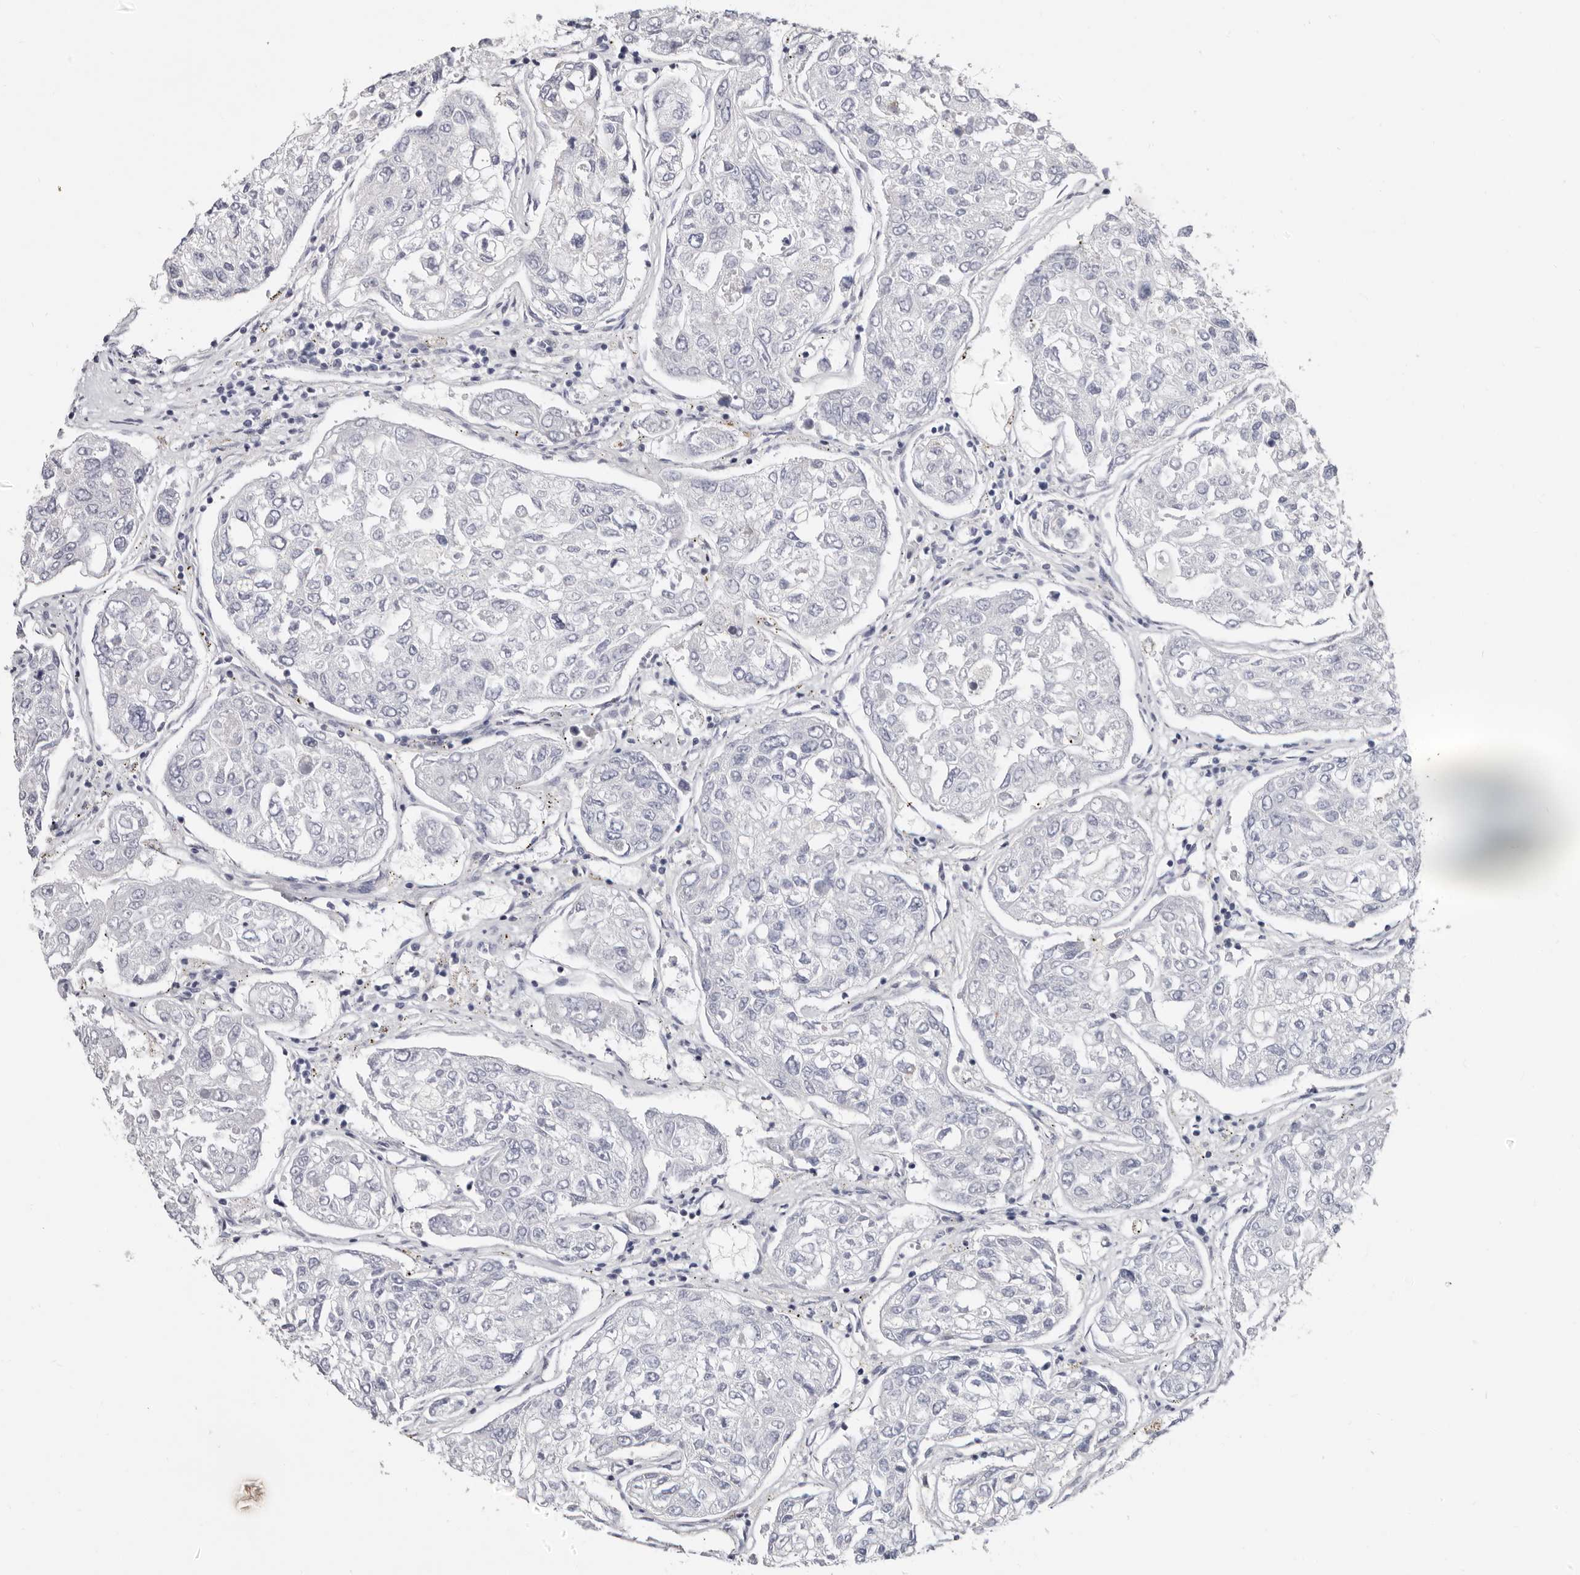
{"staining": {"intensity": "negative", "quantity": "none", "location": "none"}, "tissue": "urothelial cancer", "cell_type": "Tumor cells", "image_type": "cancer", "snomed": [{"axis": "morphology", "description": "Urothelial carcinoma, High grade"}, {"axis": "topography", "description": "Lymph node"}, {"axis": "topography", "description": "Urinary bladder"}], "caption": "Protein analysis of high-grade urothelial carcinoma demonstrates no significant expression in tumor cells.", "gene": "RSPO2", "patient": {"sex": "male", "age": 51}}